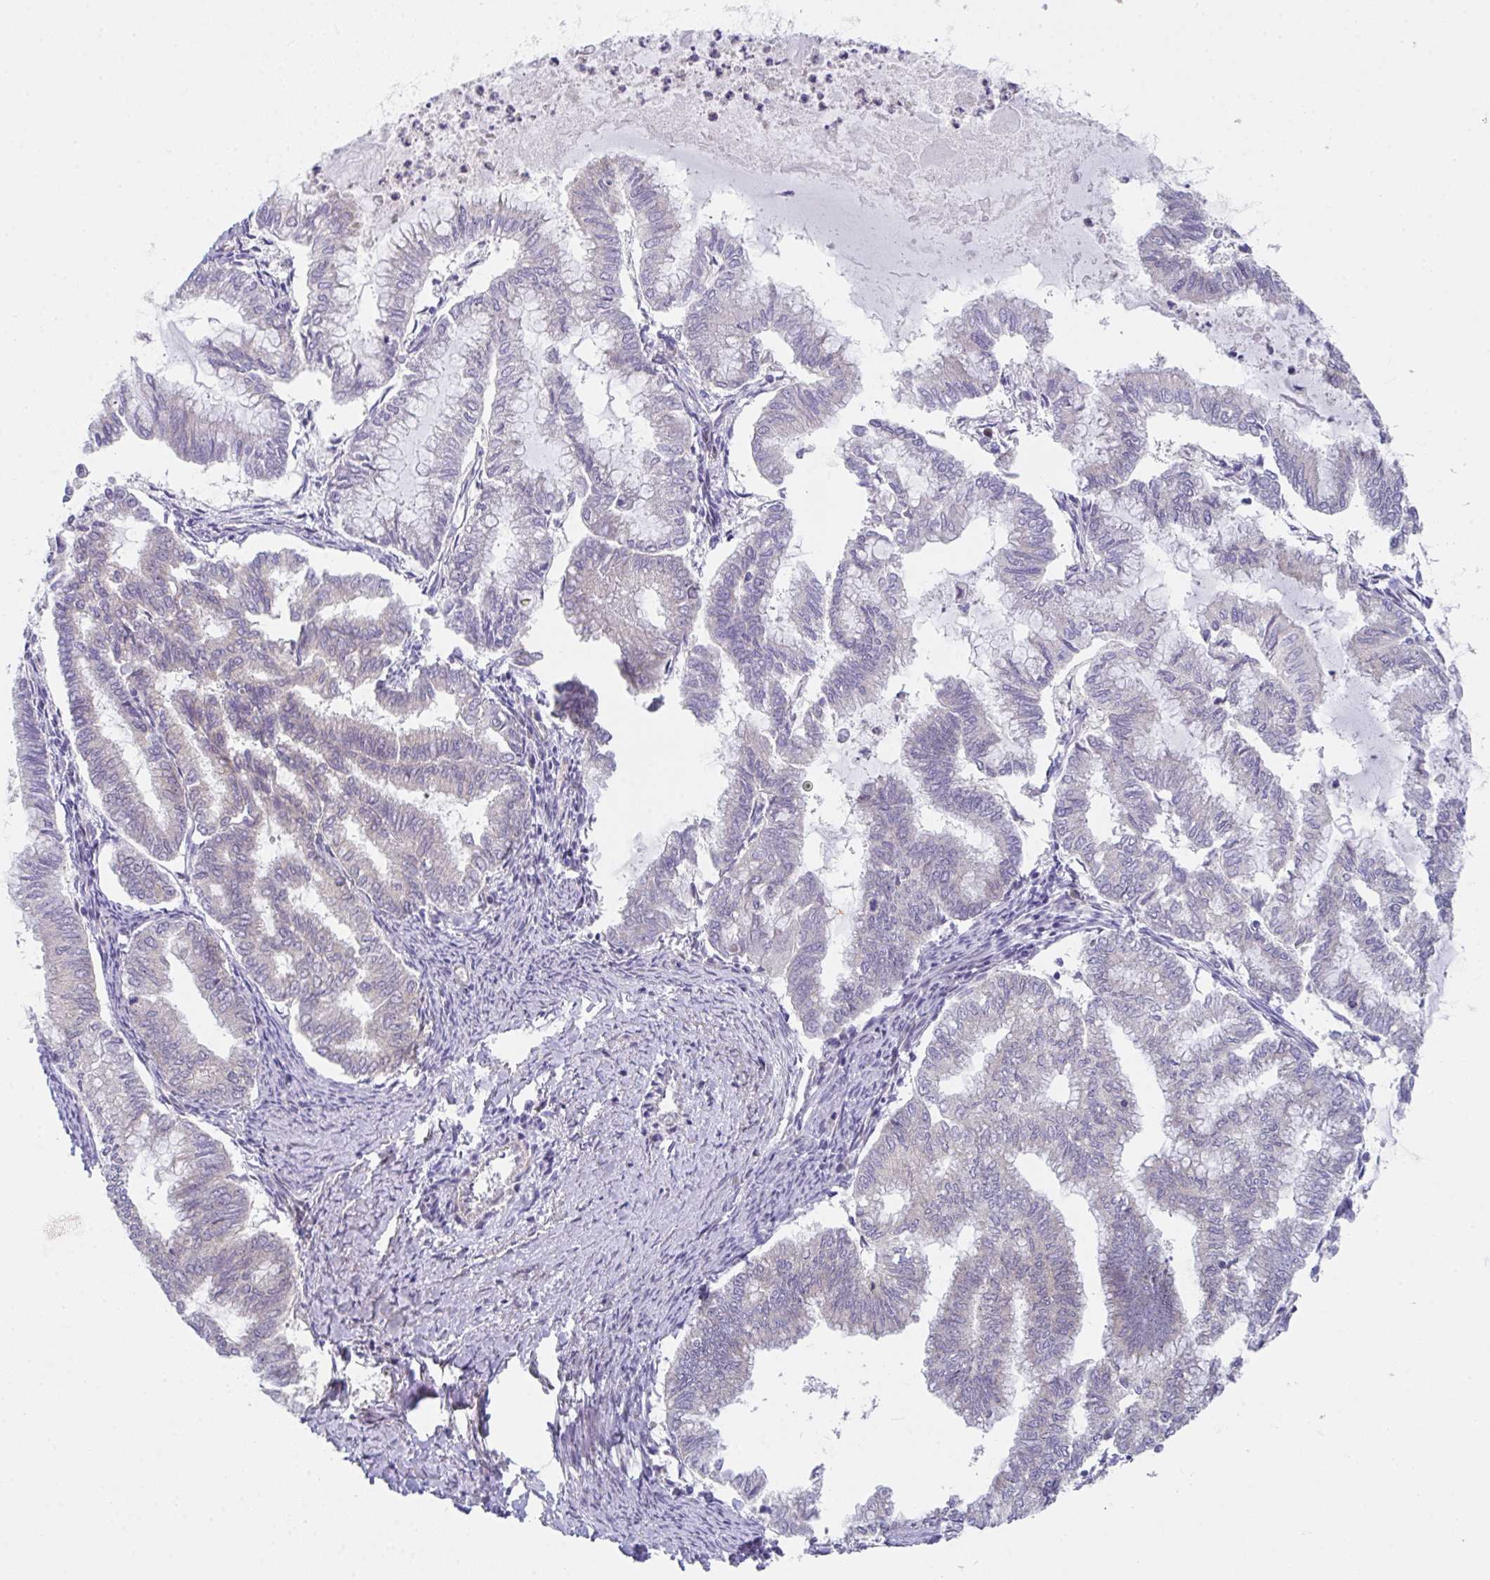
{"staining": {"intensity": "negative", "quantity": "none", "location": "none"}, "tissue": "endometrial cancer", "cell_type": "Tumor cells", "image_type": "cancer", "snomed": [{"axis": "morphology", "description": "Adenocarcinoma, NOS"}, {"axis": "topography", "description": "Endometrium"}], "caption": "DAB immunohistochemical staining of human endometrial adenocarcinoma exhibits no significant staining in tumor cells.", "gene": "RBM18", "patient": {"sex": "female", "age": 79}}